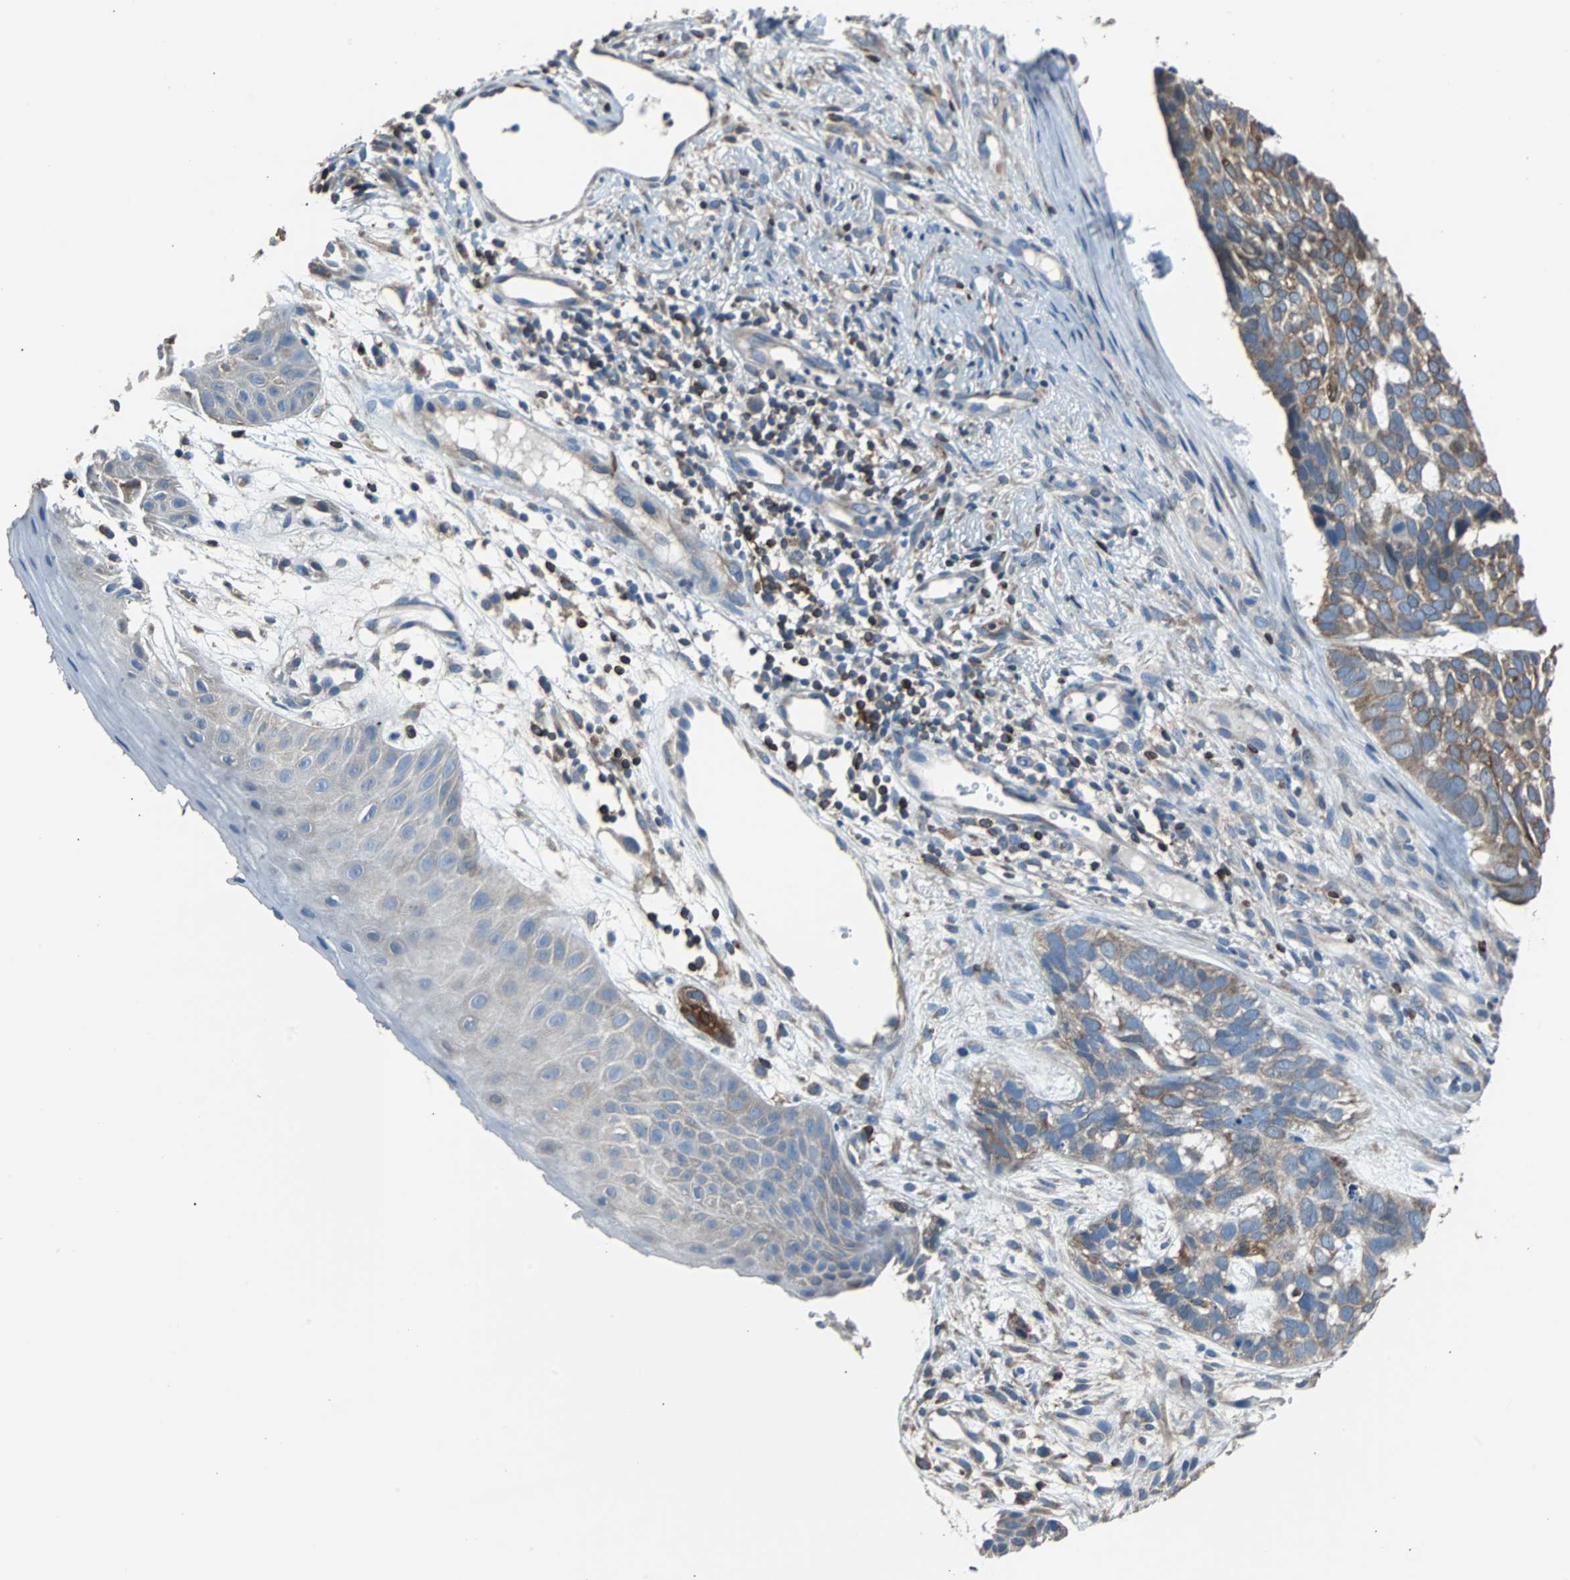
{"staining": {"intensity": "moderate", "quantity": ">75%", "location": "cytoplasmic/membranous"}, "tissue": "skin cancer", "cell_type": "Tumor cells", "image_type": "cancer", "snomed": [{"axis": "morphology", "description": "Basal cell carcinoma"}, {"axis": "topography", "description": "Skin"}], "caption": "Immunohistochemistry histopathology image of skin cancer (basal cell carcinoma) stained for a protein (brown), which demonstrates medium levels of moderate cytoplasmic/membranous positivity in about >75% of tumor cells.", "gene": "PBXIP1", "patient": {"sex": "male", "age": 87}}